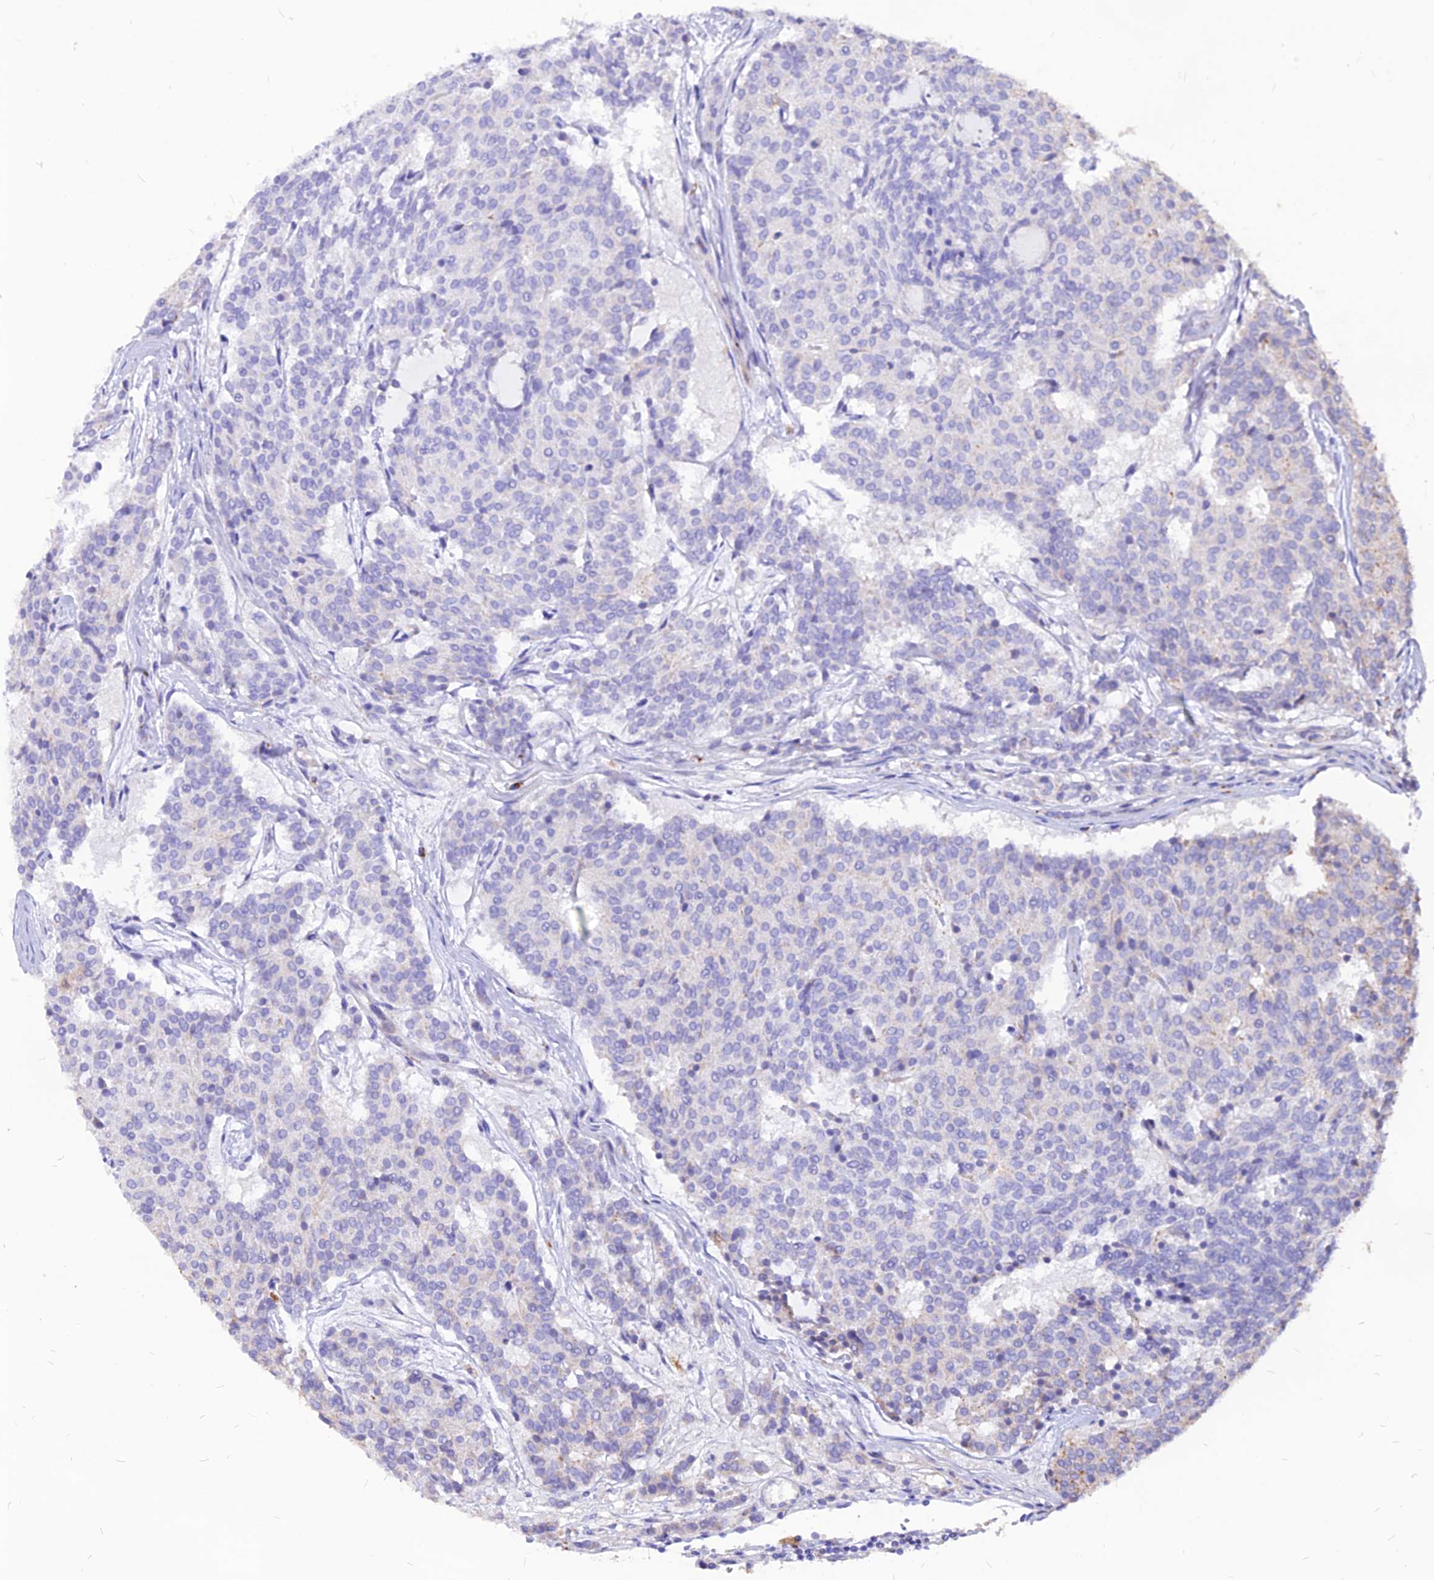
{"staining": {"intensity": "negative", "quantity": "none", "location": "none"}, "tissue": "carcinoid", "cell_type": "Tumor cells", "image_type": "cancer", "snomed": [{"axis": "morphology", "description": "Carcinoid, malignant, NOS"}, {"axis": "topography", "description": "Pancreas"}], "caption": "Immunohistochemistry (IHC) micrograph of human carcinoid stained for a protein (brown), which displays no positivity in tumor cells. Brightfield microscopy of immunohistochemistry (IHC) stained with DAB (3,3'-diaminobenzidine) (brown) and hematoxylin (blue), captured at high magnification.", "gene": "RIMOC1", "patient": {"sex": "female", "age": 54}}